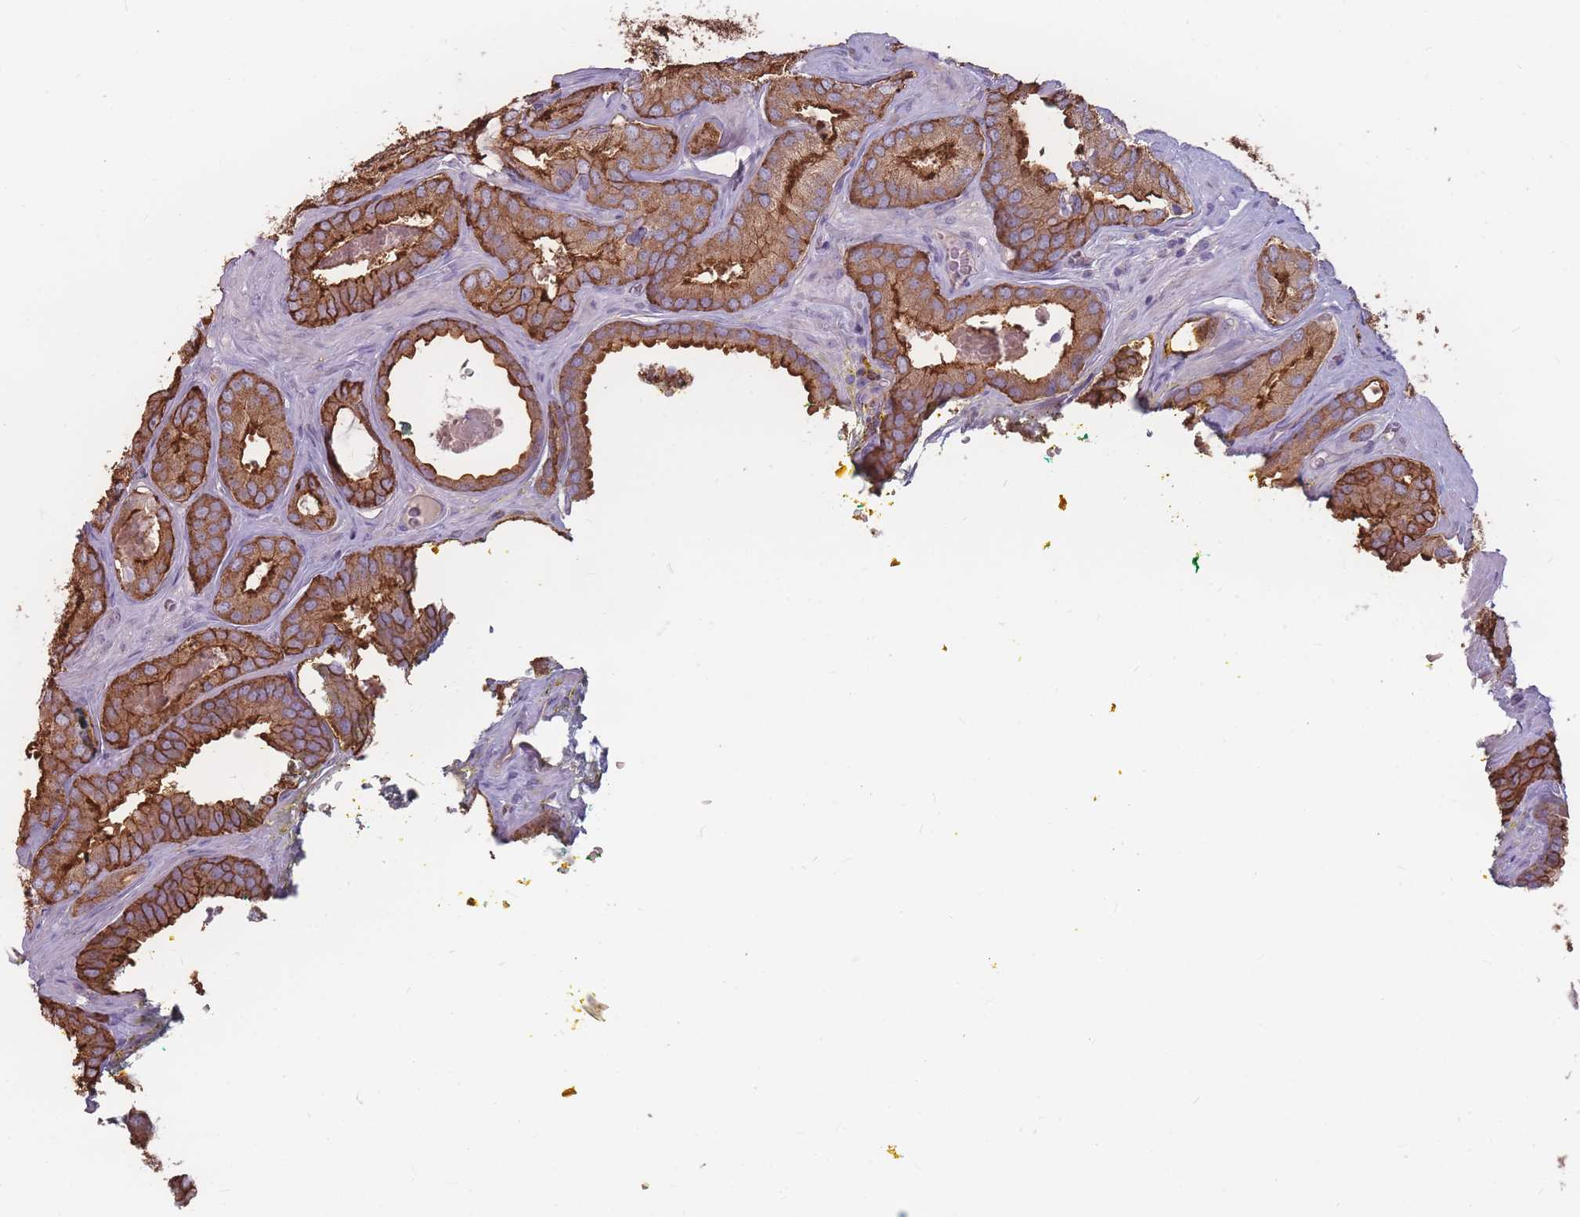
{"staining": {"intensity": "moderate", "quantity": ">75%", "location": "cytoplasmic/membranous"}, "tissue": "prostate cancer", "cell_type": "Tumor cells", "image_type": "cancer", "snomed": [{"axis": "morphology", "description": "Adenocarcinoma, High grade"}, {"axis": "topography", "description": "Prostate"}], "caption": "The photomicrograph displays immunohistochemical staining of prostate cancer. There is moderate cytoplasmic/membranous staining is identified in about >75% of tumor cells.", "gene": "GNA11", "patient": {"sex": "male", "age": 72}}